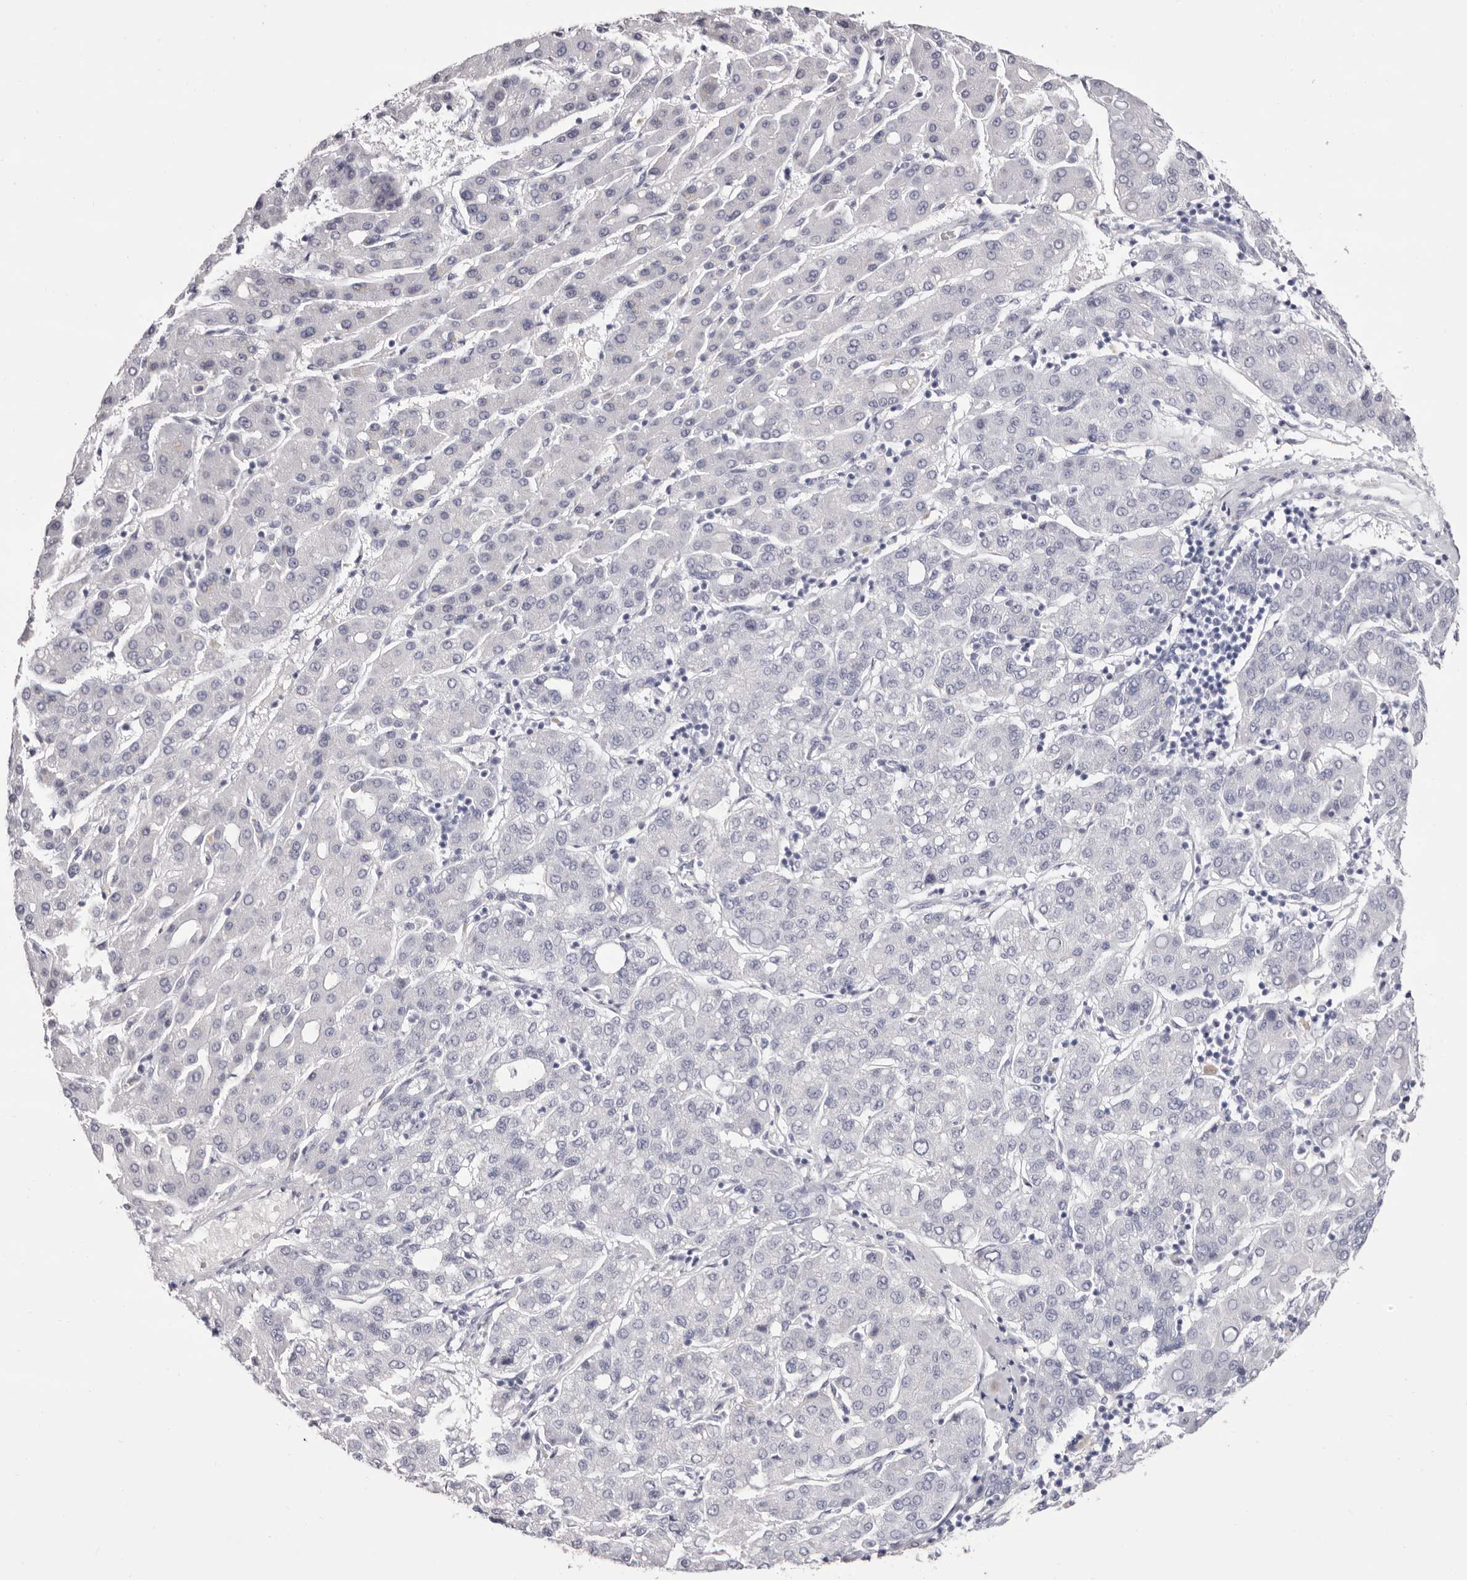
{"staining": {"intensity": "negative", "quantity": "none", "location": "none"}, "tissue": "liver cancer", "cell_type": "Tumor cells", "image_type": "cancer", "snomed": [{"axis": "morphology", "description": "Carcinoma, Hepatocellular, NOS"}, {"axis": "topography", "description": "Liver"}], "caption": "DAB immunohistochemical staining of human liver hepatocellular carcinoma displays no significant positivity in tumor cells.", "gene": "LPO", "patient": {"sex": "male", "age": 65}}